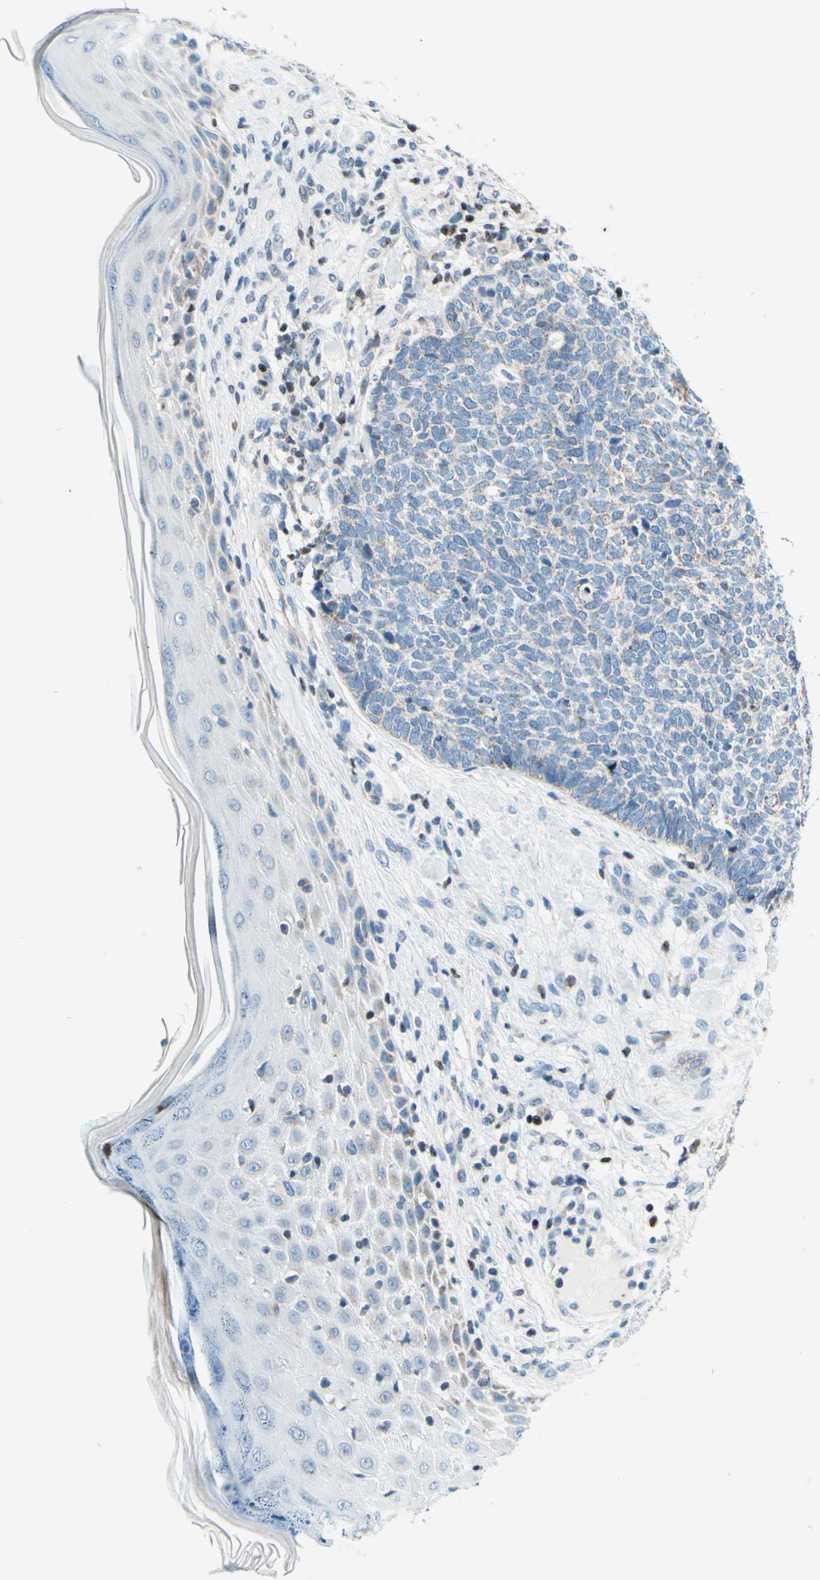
{"staining": {"intensity": "negative", "quantity": "none", "location": "none"}, "tissue": "skin cancer", "cell_type": "Tumor cells", "image_type": "cancer", "snomed": [{"axis": "morphology", "description": "Basal cell carcinoma"}, {"axis": "topography", "description": "Skin"}], "caption": "High magnification brightfield microscopy of skin cancer (basal cell carcinoma) stained with DAB (brown) and counterstained with hematoxylin (blue): tumor cells show no significant positivity.", "gene": "CBX7", "patient": {"sex": "female", "age": 84}}